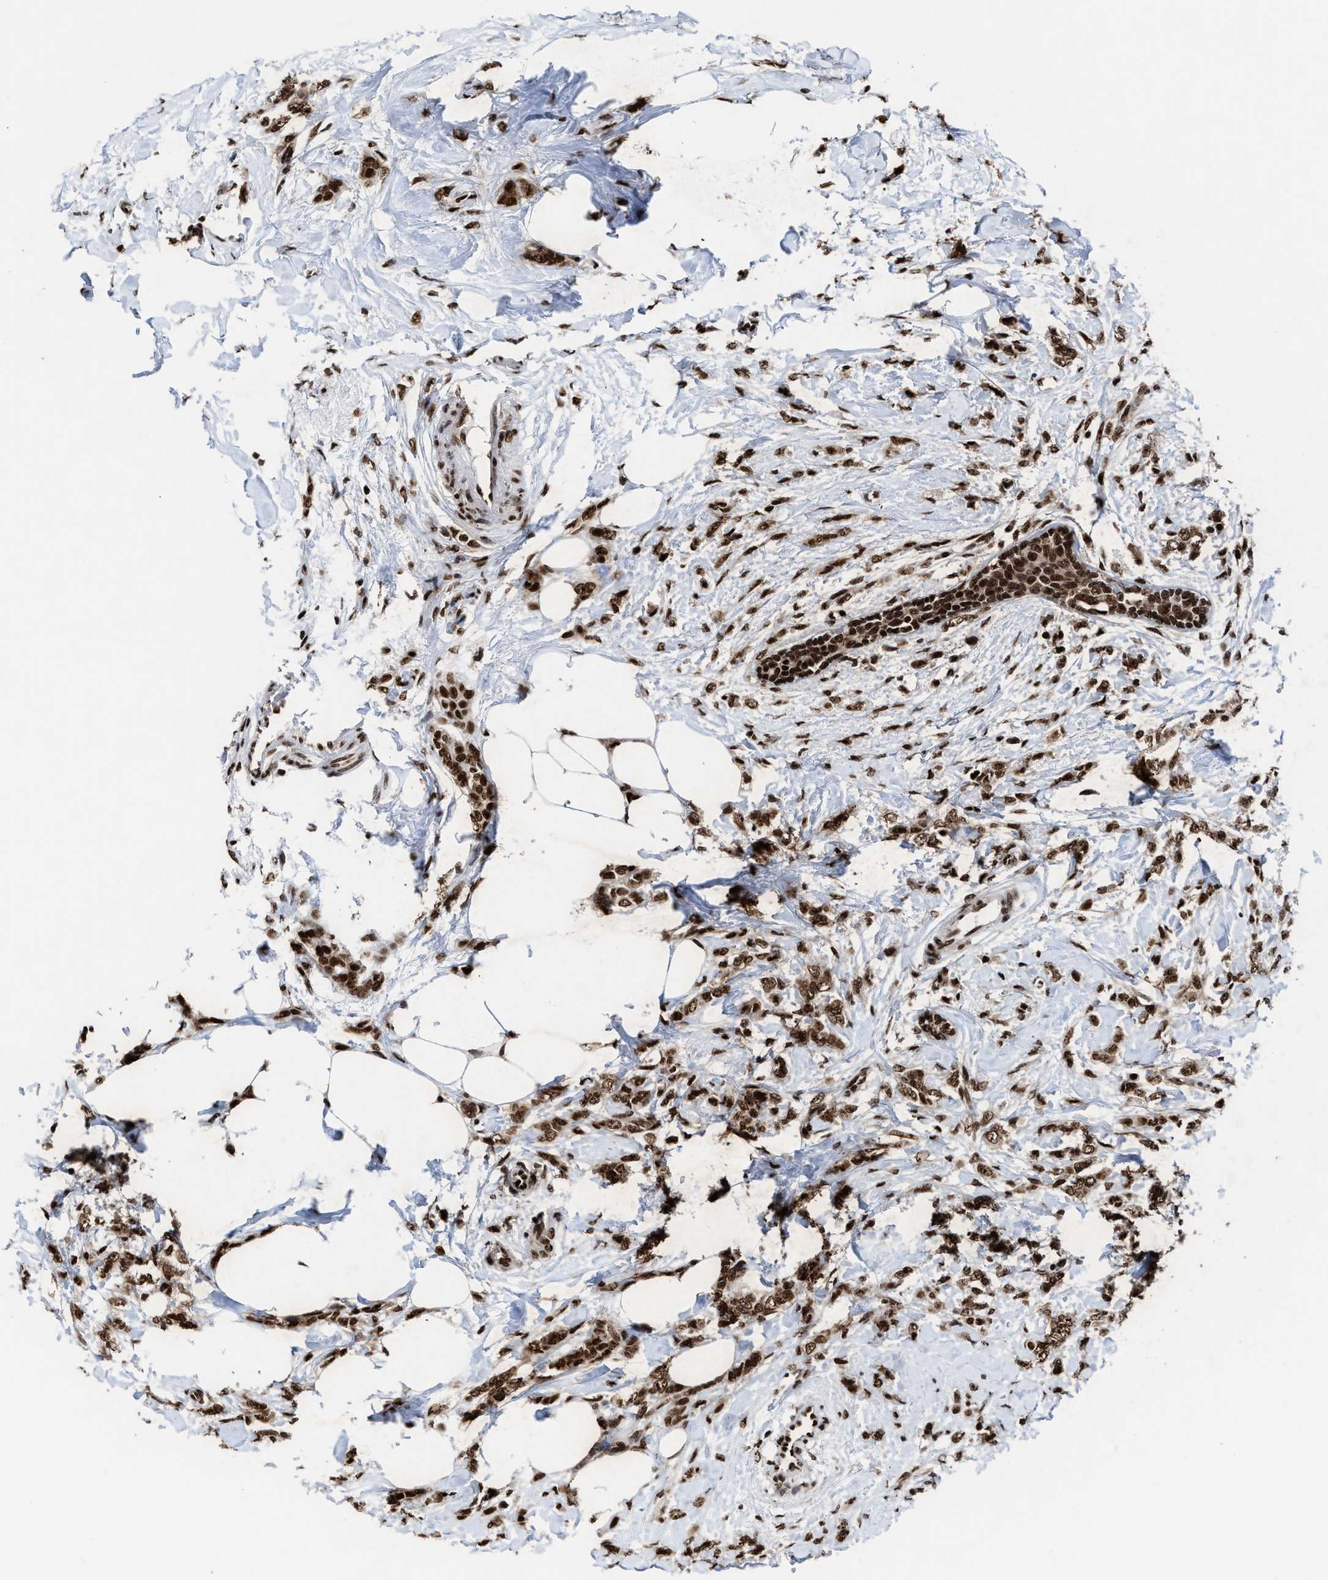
{"staining": {"intensity": "strong", "quantity": ">75%", "location": "nuclear"}, "tissue": "breast cancer", "cell_type": "Tumor cells", "image_type": "cancer", "snomed": [{"axis": "morphology", "description": "Lobular carcinoma, in situ"}, {"axis": "morphology", "description": "Lobular carcinoma"}, {"axis": "topography", "description": "Breast"}], "caption": "A high amount of strong nuclear positivity is present in about >75% of tumor cells in breast lobular carcinoma tissue. (DAB (3,3'-diaminobenzidine) IHC, brown staining for protein, blue staining for nuclei).", "gene": "ALYREF", "patient": {"sex": "female", "age": 41}}